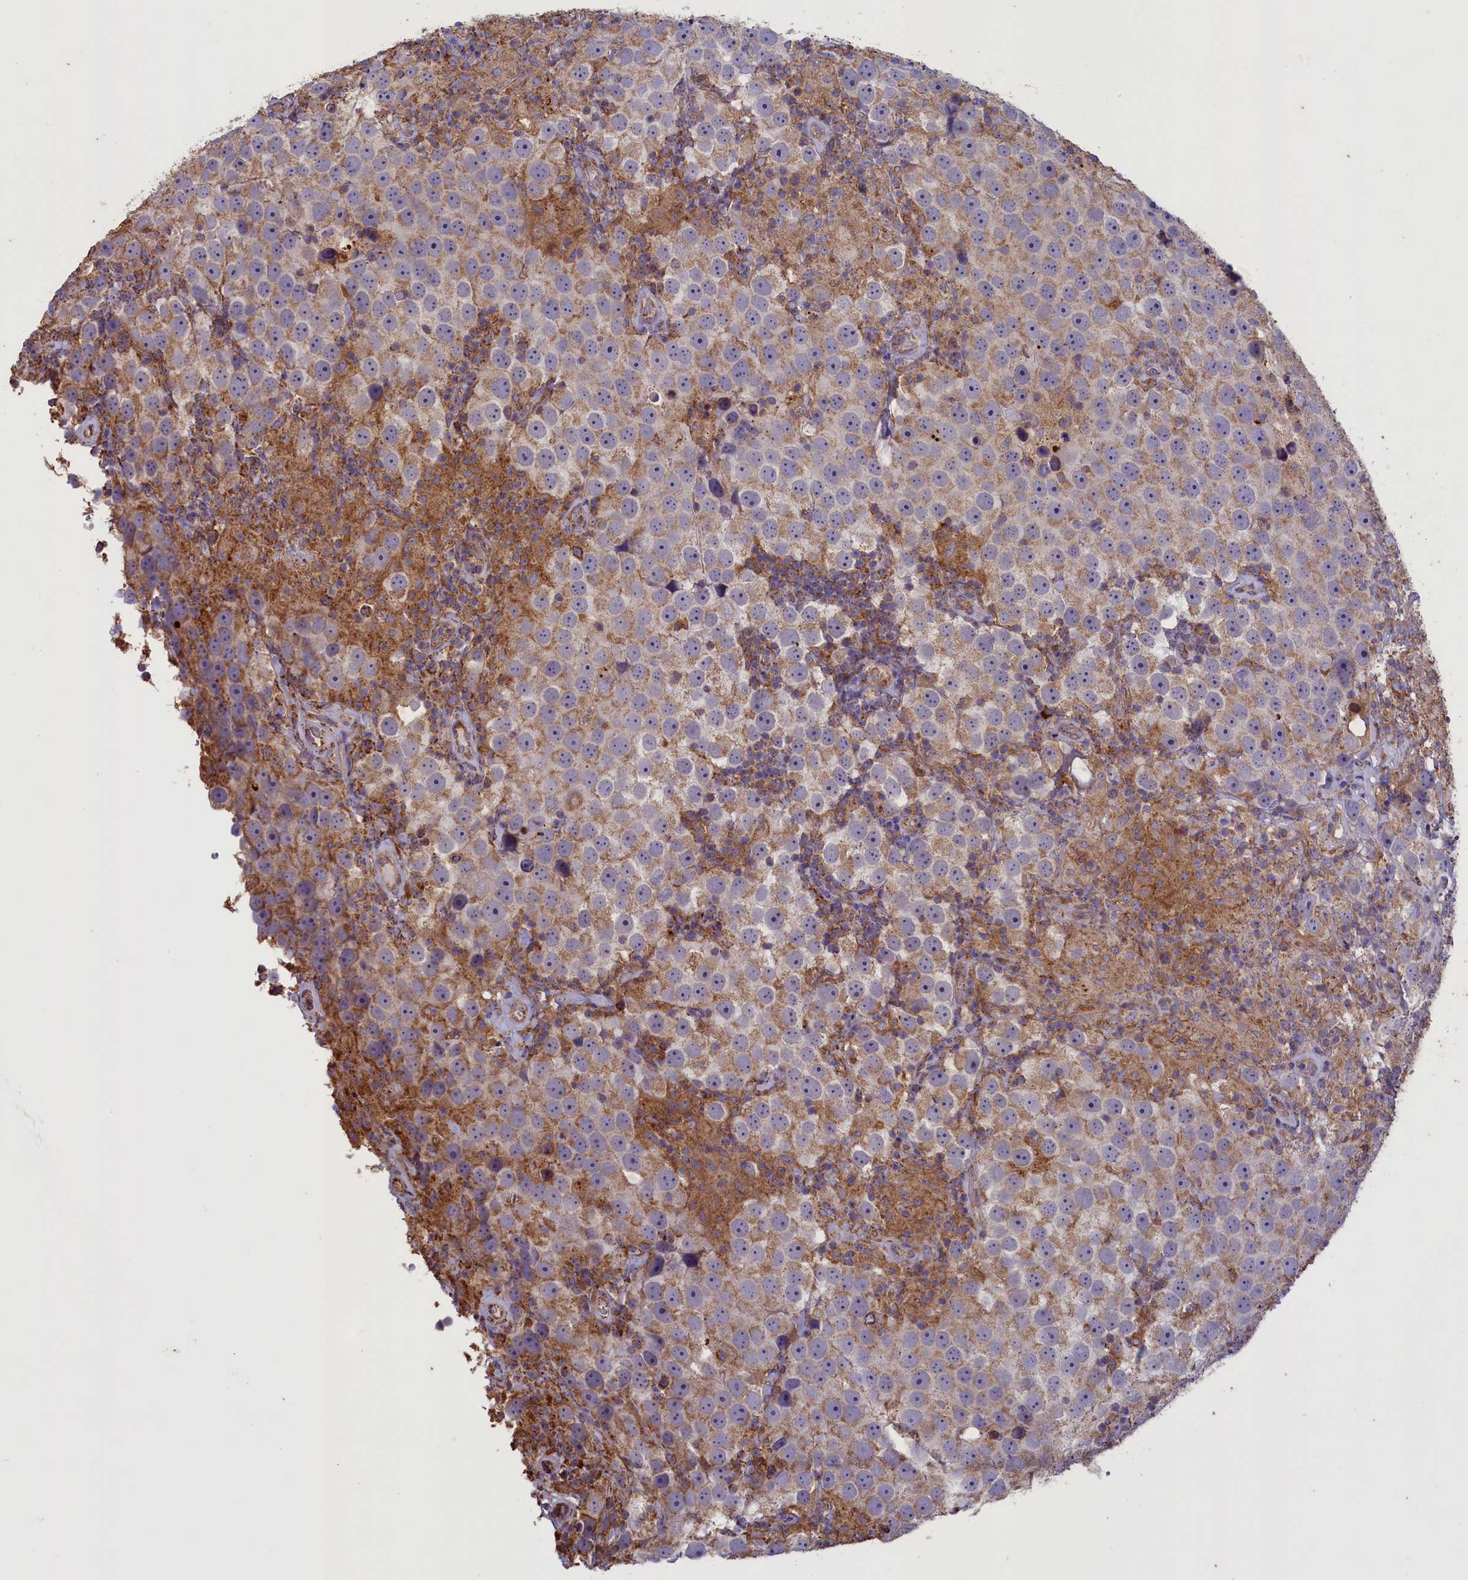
{"staining": {"intensity": "moderate", "quantity": "25%-75%", "location": "cytoplasmic/membranous"}, "tissue": "testis cancer", "cell_type": "Tumor cells", "image_type": "cancer", "snomed": [{"axis": "morphology", "description": "Seminoma, NOS"}, {"axis": "topography", "description": "Testis"}], "caption": "DAB immunohistochemical staining of human testis seminoma demonstrates moderate cytoplasmic/membranous protein positivity in about 25%-75% of tumor cells. Using DAB (3,3'-diaminobenzidine) (brown) and hematoxylin (blue) stains, captured at high magnification using brightfield microscopy.", "gene": "ACAD8", "patient": {"sex": "male", "age": 49}}